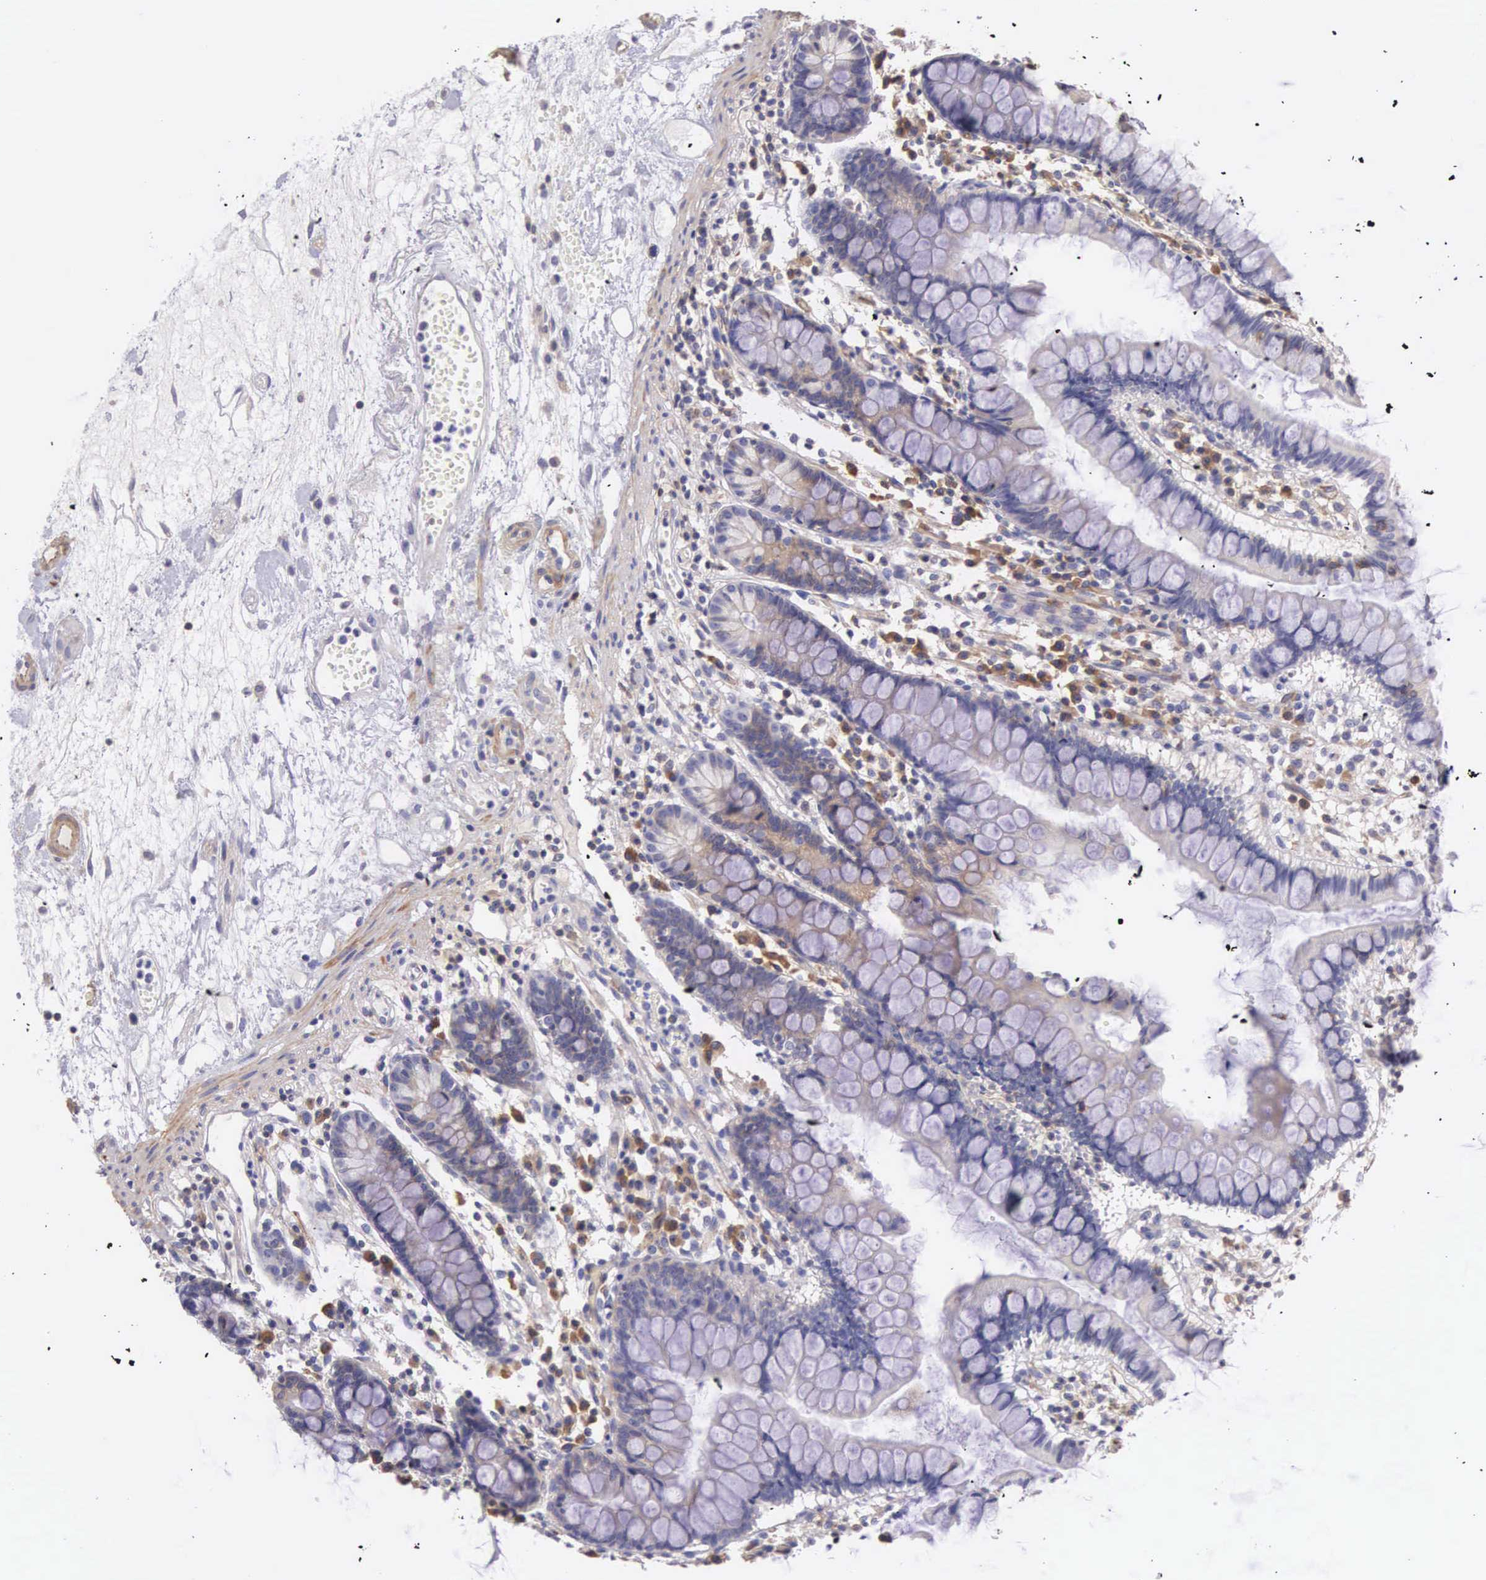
{"staining": {"intensity": "negative", "quantity": "none", "location": "none"}, "tissue": "small intestine", "cell_type": "Glandular cells", "image_type": "normal", "snomed": [{"axis": "morphology", "description": "Normal tissue, NOS"}, {"axis": "topography", "description": "Small intestine"}], "caption": "This is an immunohistochemistry (IHC) histopathology image of benign small intestine. There is no positivity in glandular cells.", "gene": "OSBPL3", "patient": {"sex": "female", "age": 51}}